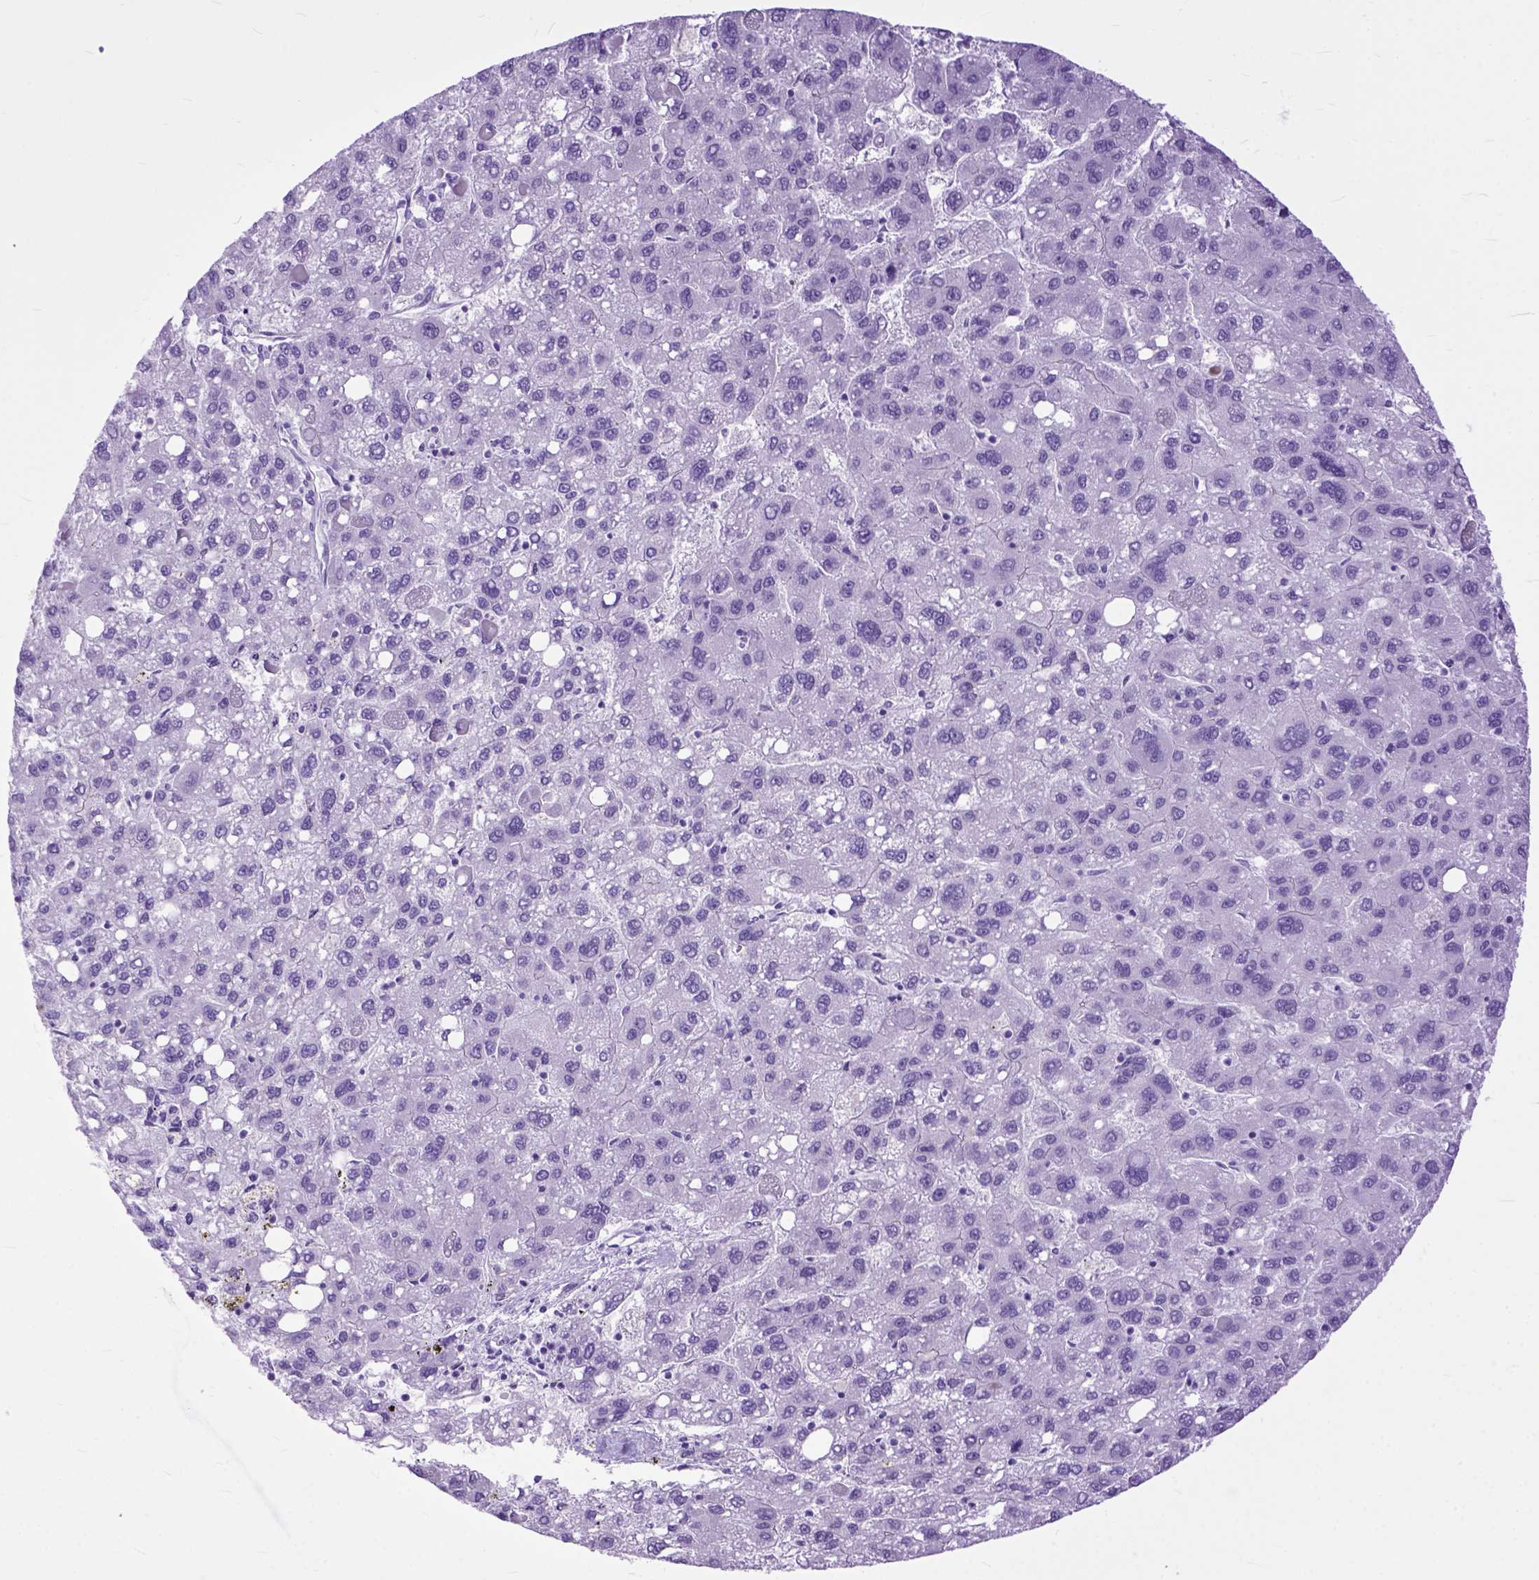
{"staining": {"intensity": "negative", "quantity": "none", "location": "none"}, "tissue": "liver cancer", "cell_type": "Tumor cells", "image_type": "cancer", "snomed": [{"axis": "morphology", "description": "Carcinoma, Hepatocellular, NOS"}, {"axis": "topography", "description": "Liver"}], "caption": "Tumor cells are negative for brown protein staining in liver cancer.", "gene": "GNGT1", "patient": {"sex": "female", "age": 82}}